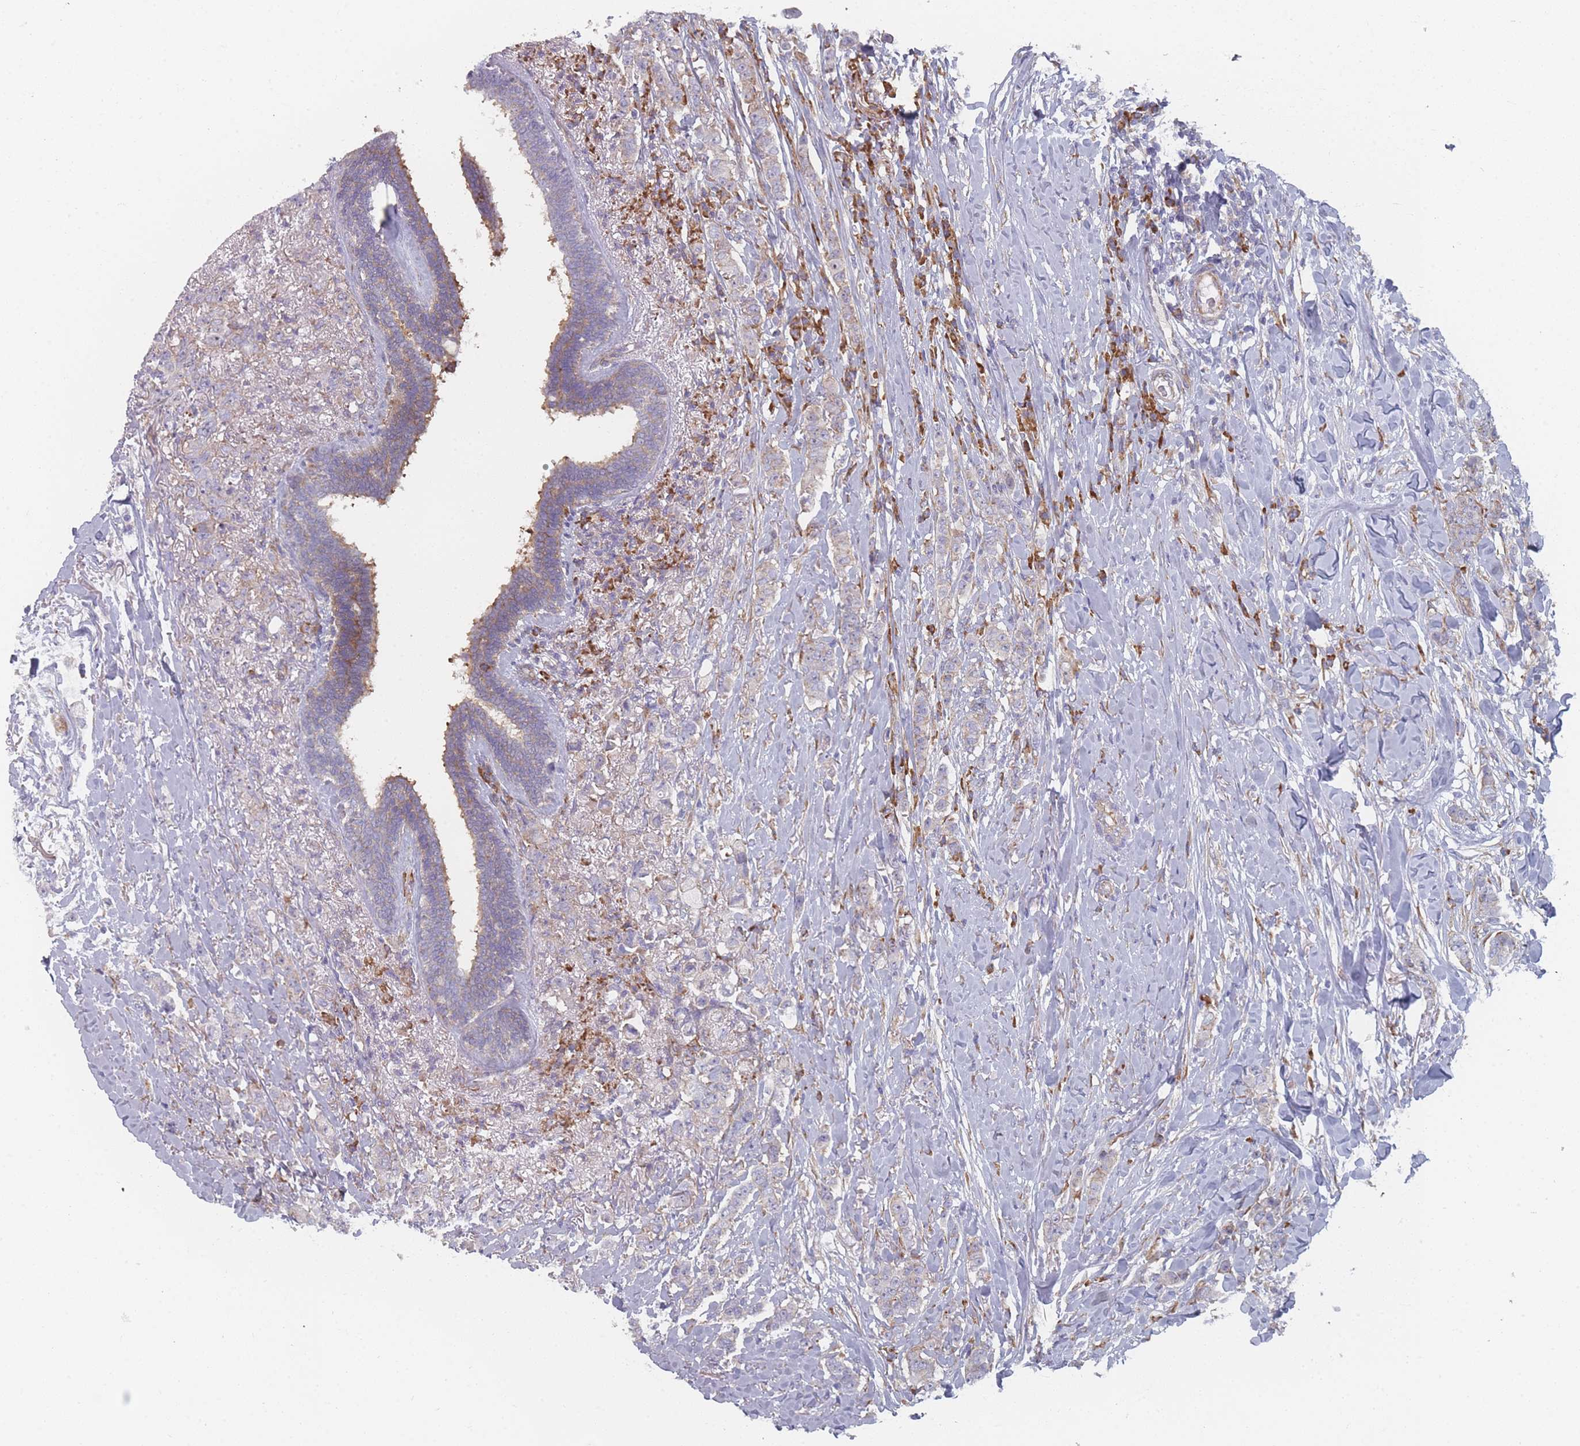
{"staining": {"intensity": "weak", "quantity": "<25%", "location": "cytoplasmic/membranous"}, "tissue": "breast cancer", "cell_type": "Tumor cells", "image_type": "cancer", "snomed": [{"axis": "morphology", "description": "Duct carcinoma"}, {"axis": "topography", "description": "Breast"}], "caption": "Immunohistochemistry (IHC) photomicrograph of human breast cancer stained for a protein (brown), which shows no expression in tumor cells.", "gene": "CACNG5", "patient": {"sex": "female", "age": 40}}